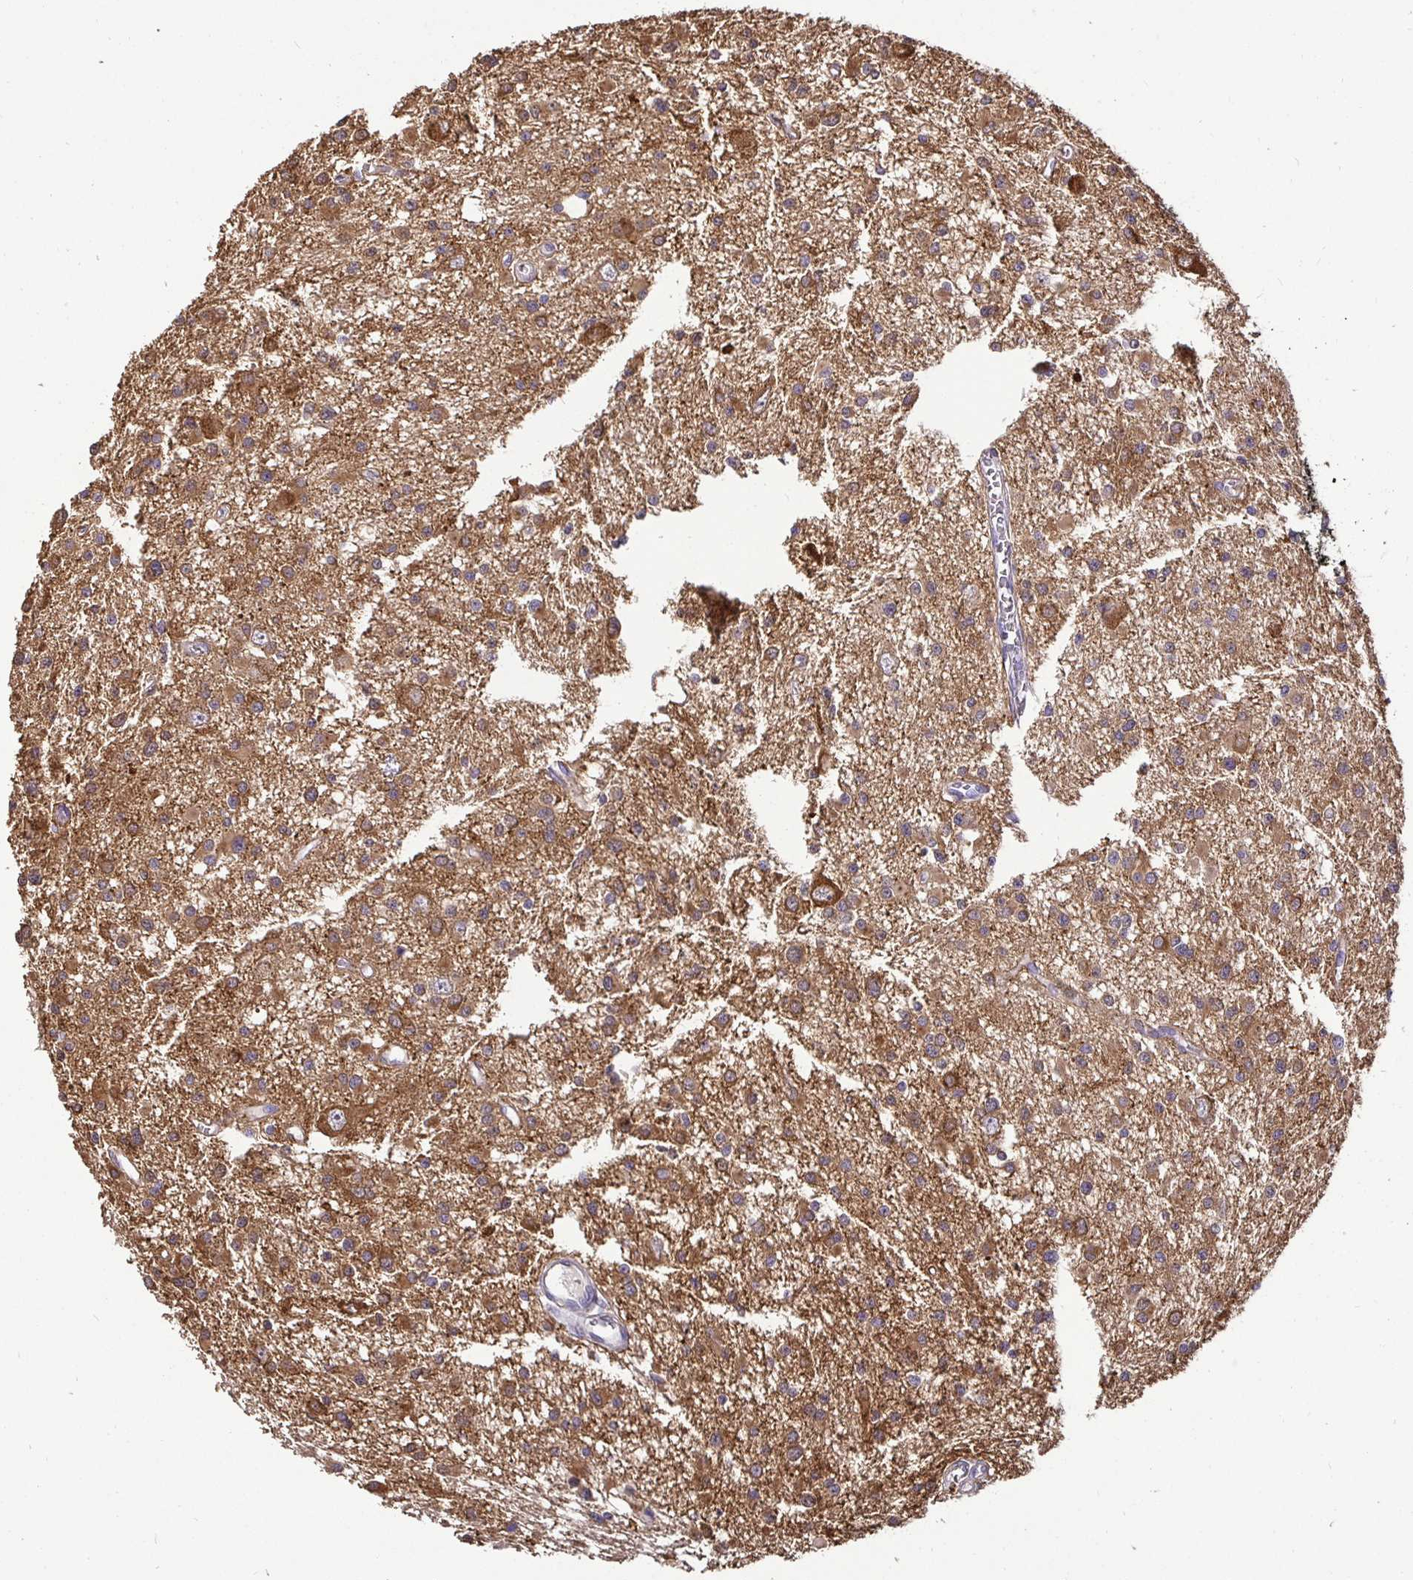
{"staining": {"intensity": "moderate", "quantity": ">75%", "location": "cytoplasmic/membranous"}, "tissue": "glioma", "cell_type": "Tumor cells", "image_type": "cancer", "snomed": [{"axis": "morphology", "description": "Glioma, malignant, High grade"}, {"axis": "topography", "description": "Brain"}], "caption": "IHC staining of glioma, which exhibits medium levels of moderate cytoplasmic/membranous positivity in approximately >75% of tumor cells indicating moderate cytoplasmic/membranous protein expression. The staining was performed using DAB (brown) for protein detection and nuclei were counterstained in hematoxylin (blue).", "gene": "MAPK8IP3", "patient": {"sex": "male", "age": 54}}